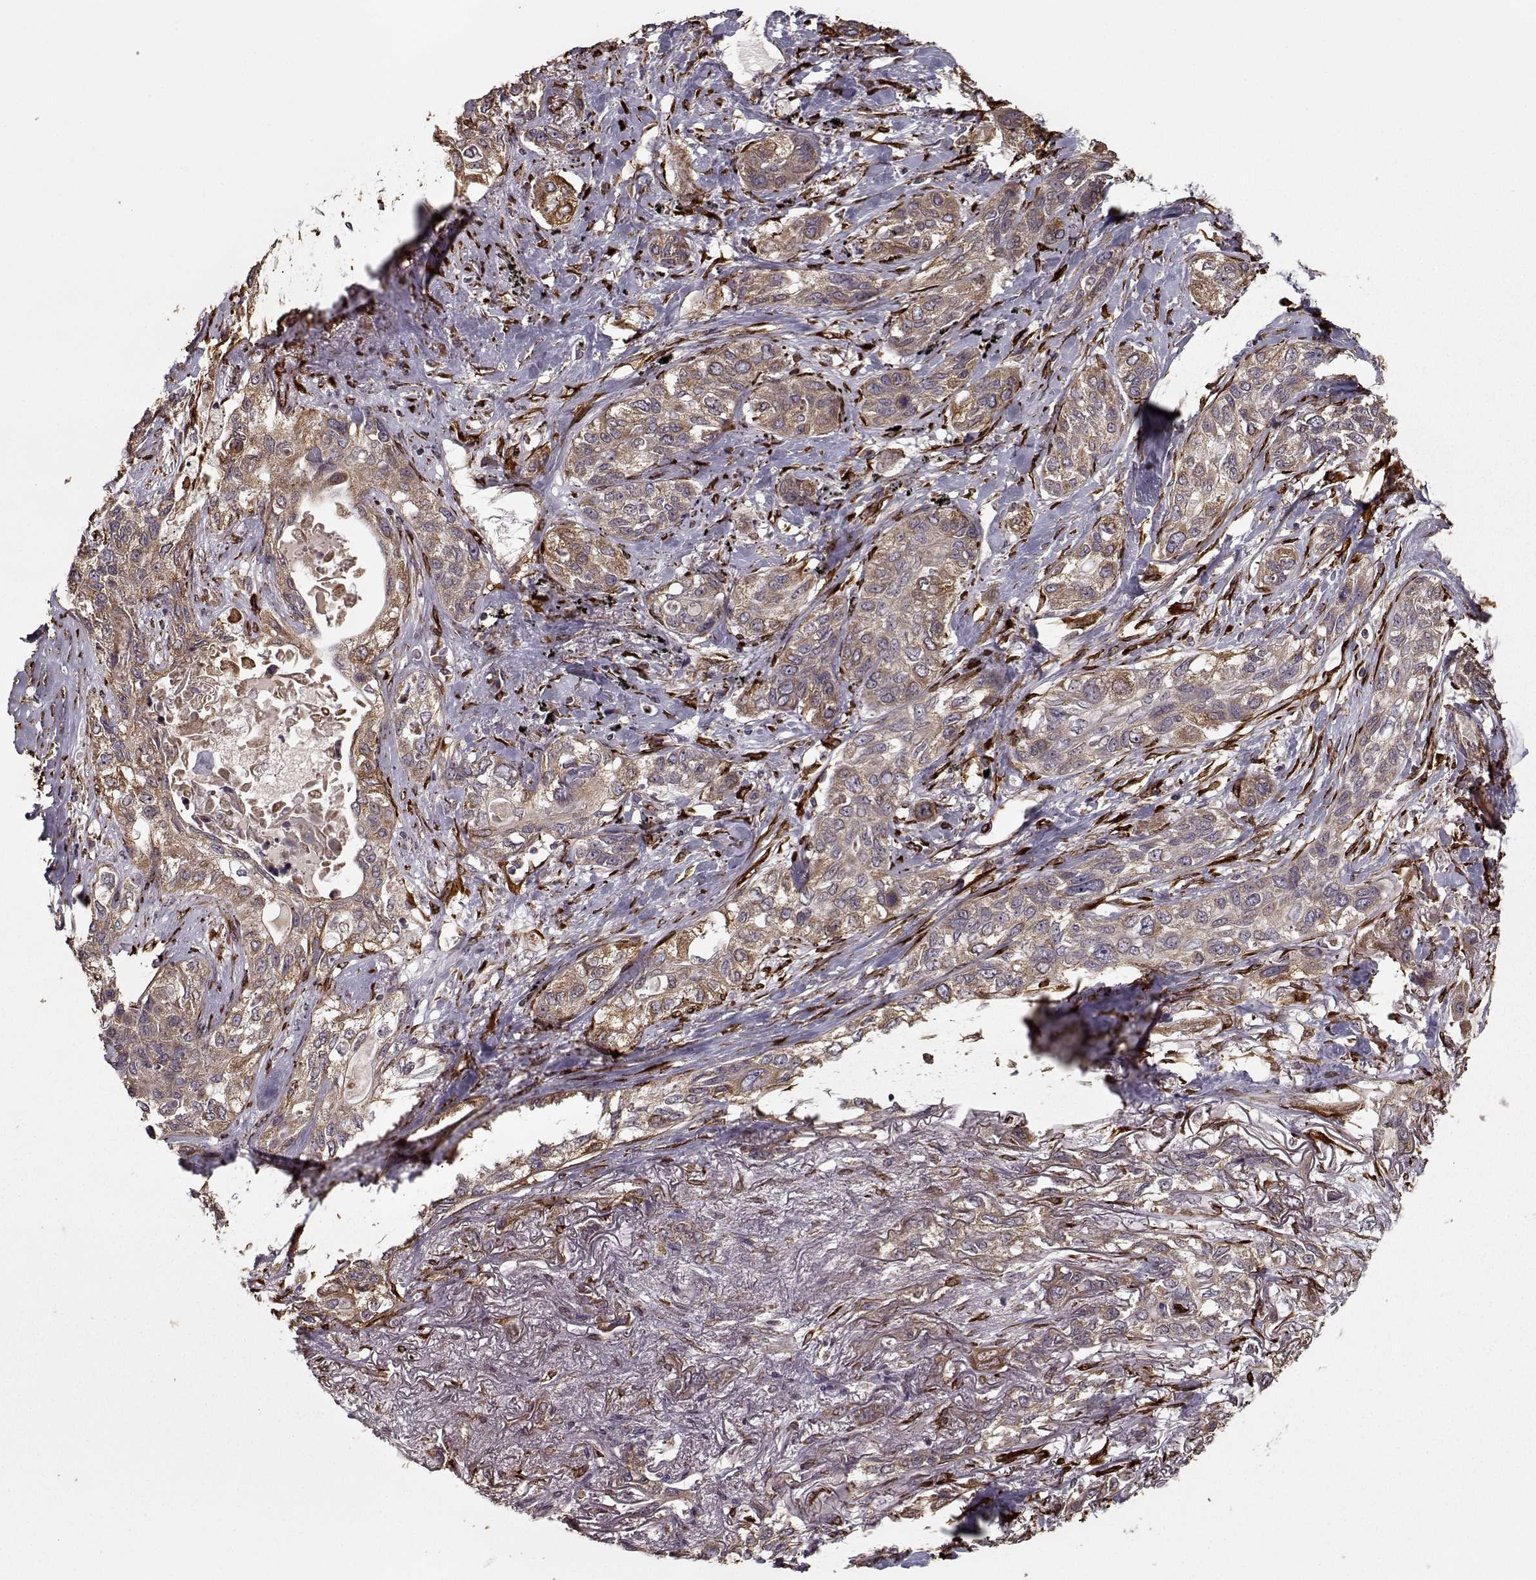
{"staining": {"intensity": "moderate", "quantity": ">75%", "location": "cytoplasmic/membranous"}, "tissue": "lung cancer", "cell_type": "Tumor cells", "image_type": "cancer", "snomed": [{"axis": "morphology", "description": "Squamous cell carcinoma, NOS"}, {"axis": "topography", "description": "Lung"}], "caption": "Tumor cells demonstrate medium levels of moderate cytoplasmic/membranous staining in approximately >75% of cells in human squamous cell carcinoma (lung).", "gene": "IMMP1L", "patient": {"sex": "female", "age": 70}}